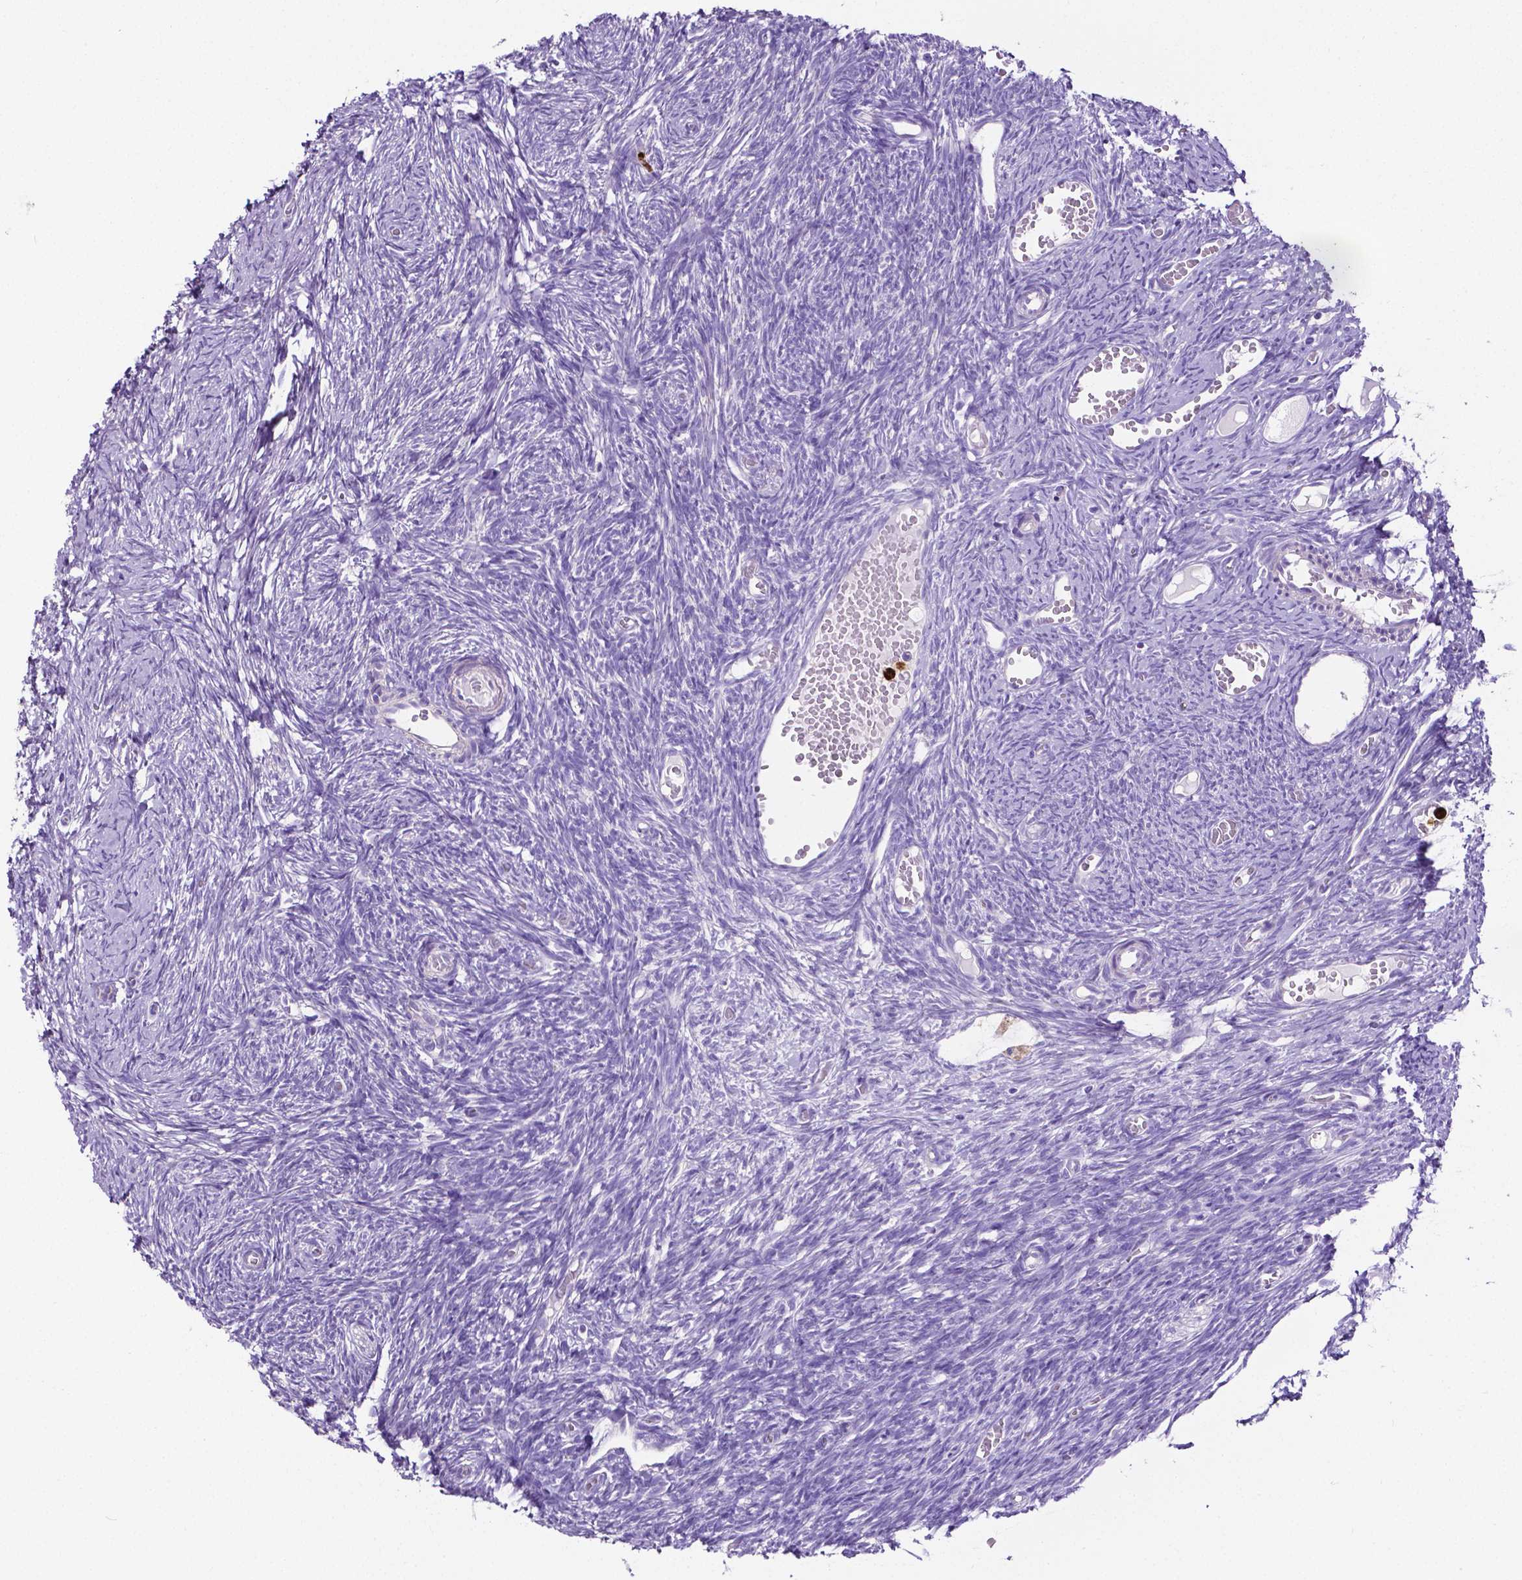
{"staining": {"intensity": "negative", "quantity": "none", "location": "none"}, "tissue": "ovary", "cell_type": "Ovarian stroma cells", "image_type": "normal", "snomed": [{"axis": "morphology", "description": "Normal tissue, NOS"}, {"axis": "topography", "description": "Ovary"}], "caption": "Ovarian stroma cells show no significant positivity in unremarkable ovary. Nuclei are stained in blue.", "gene": "MMP9", "patient": {"sex": "female", "age": 39}}